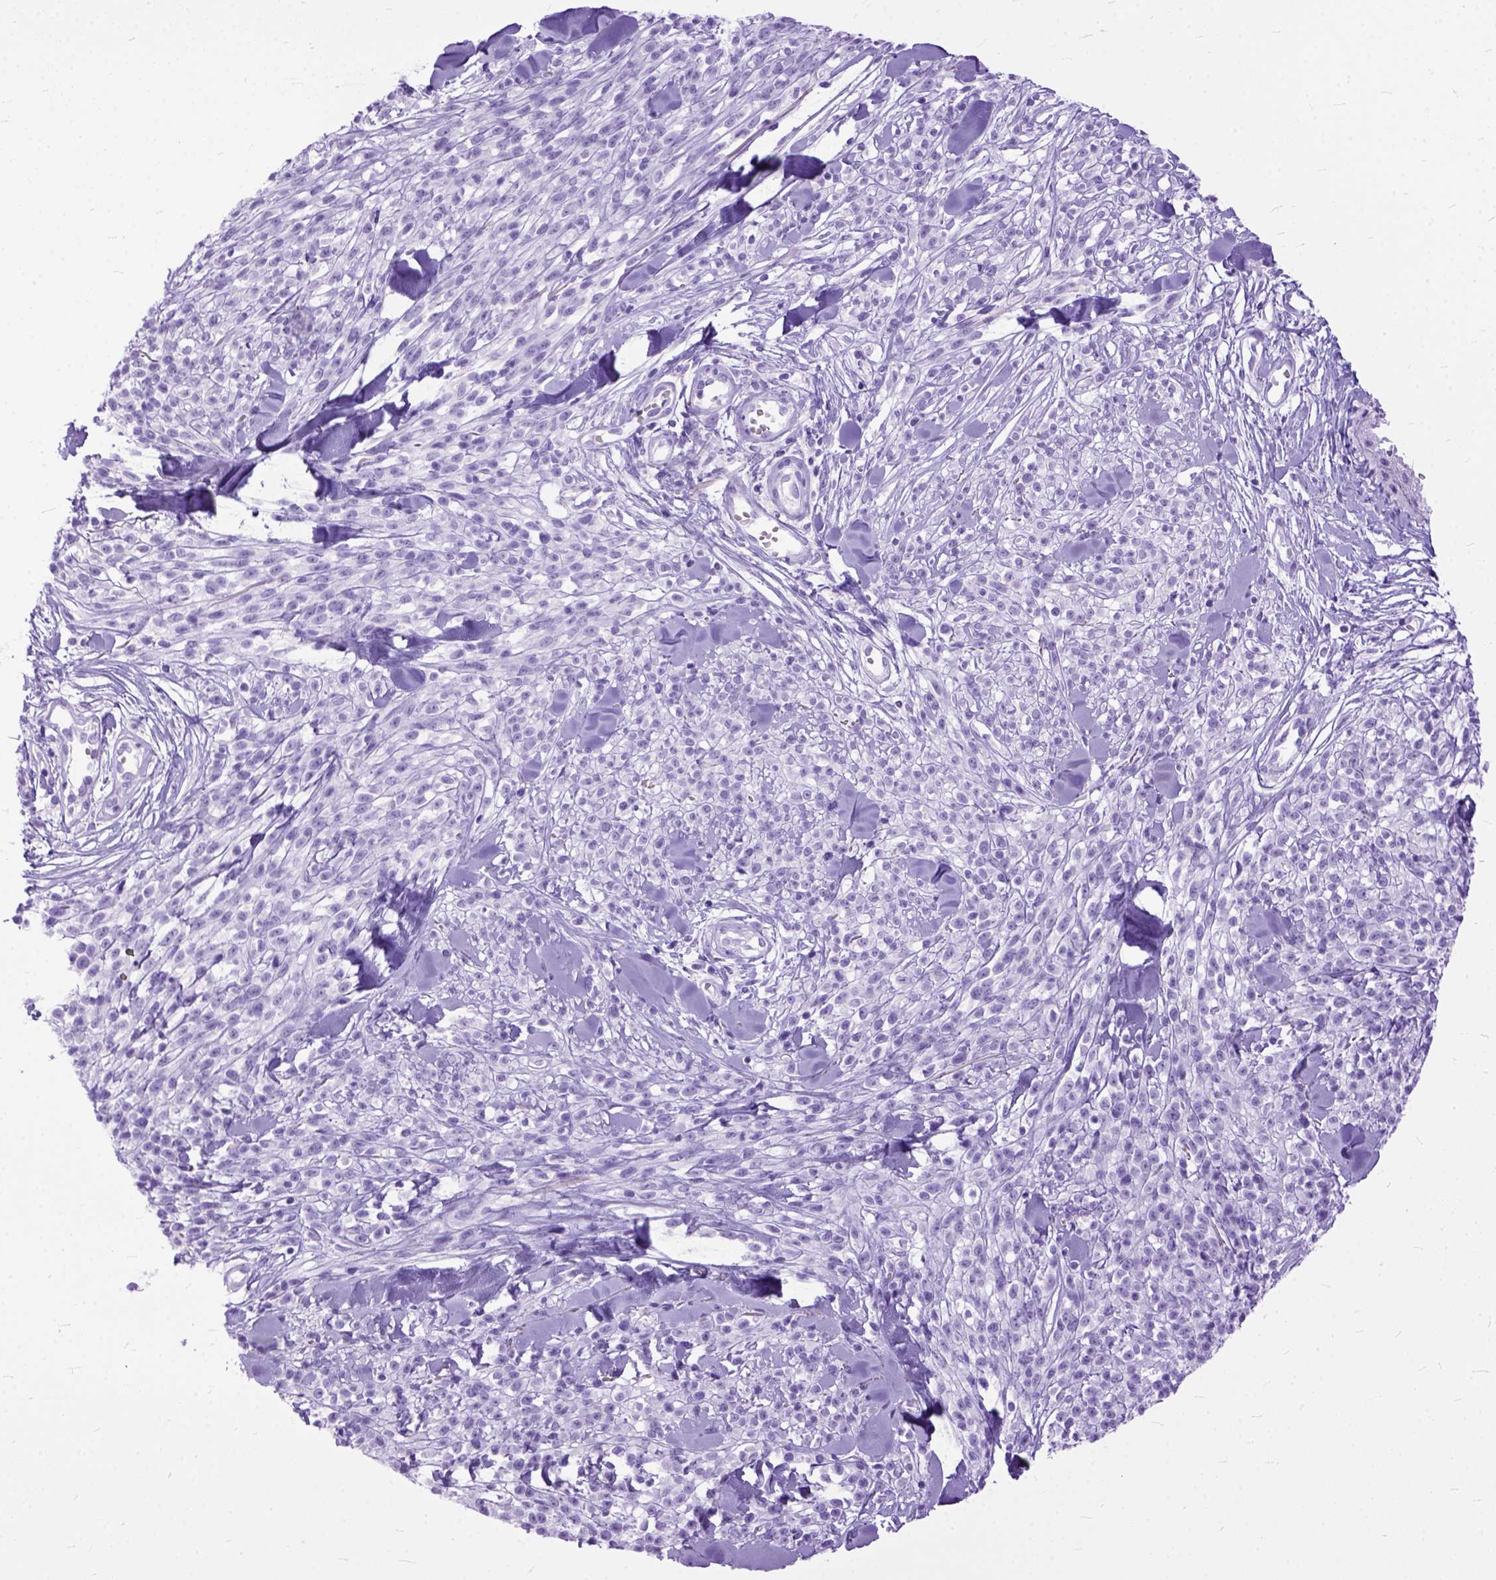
{"staining": {"intensity": "negative", "quantity": "none", "location": "none"}, "tissue": "melanoma", "cell_type": "Tumor cells", "image_type": "cancer", "snomed": [{"axis": "morphology", "description": "Malignant melanoma, NOS"}, {"axis": "topography", "description": "Skin"}, {"axis": "topography", "description": "Skin of trunk"}], "caption": "Protein analysis of melanoma reveals no significant expression in tumor cells. Nuclei are stained in blue.", "gene": "GNGT1", "patient": {"sex": "male", "age": 74}}